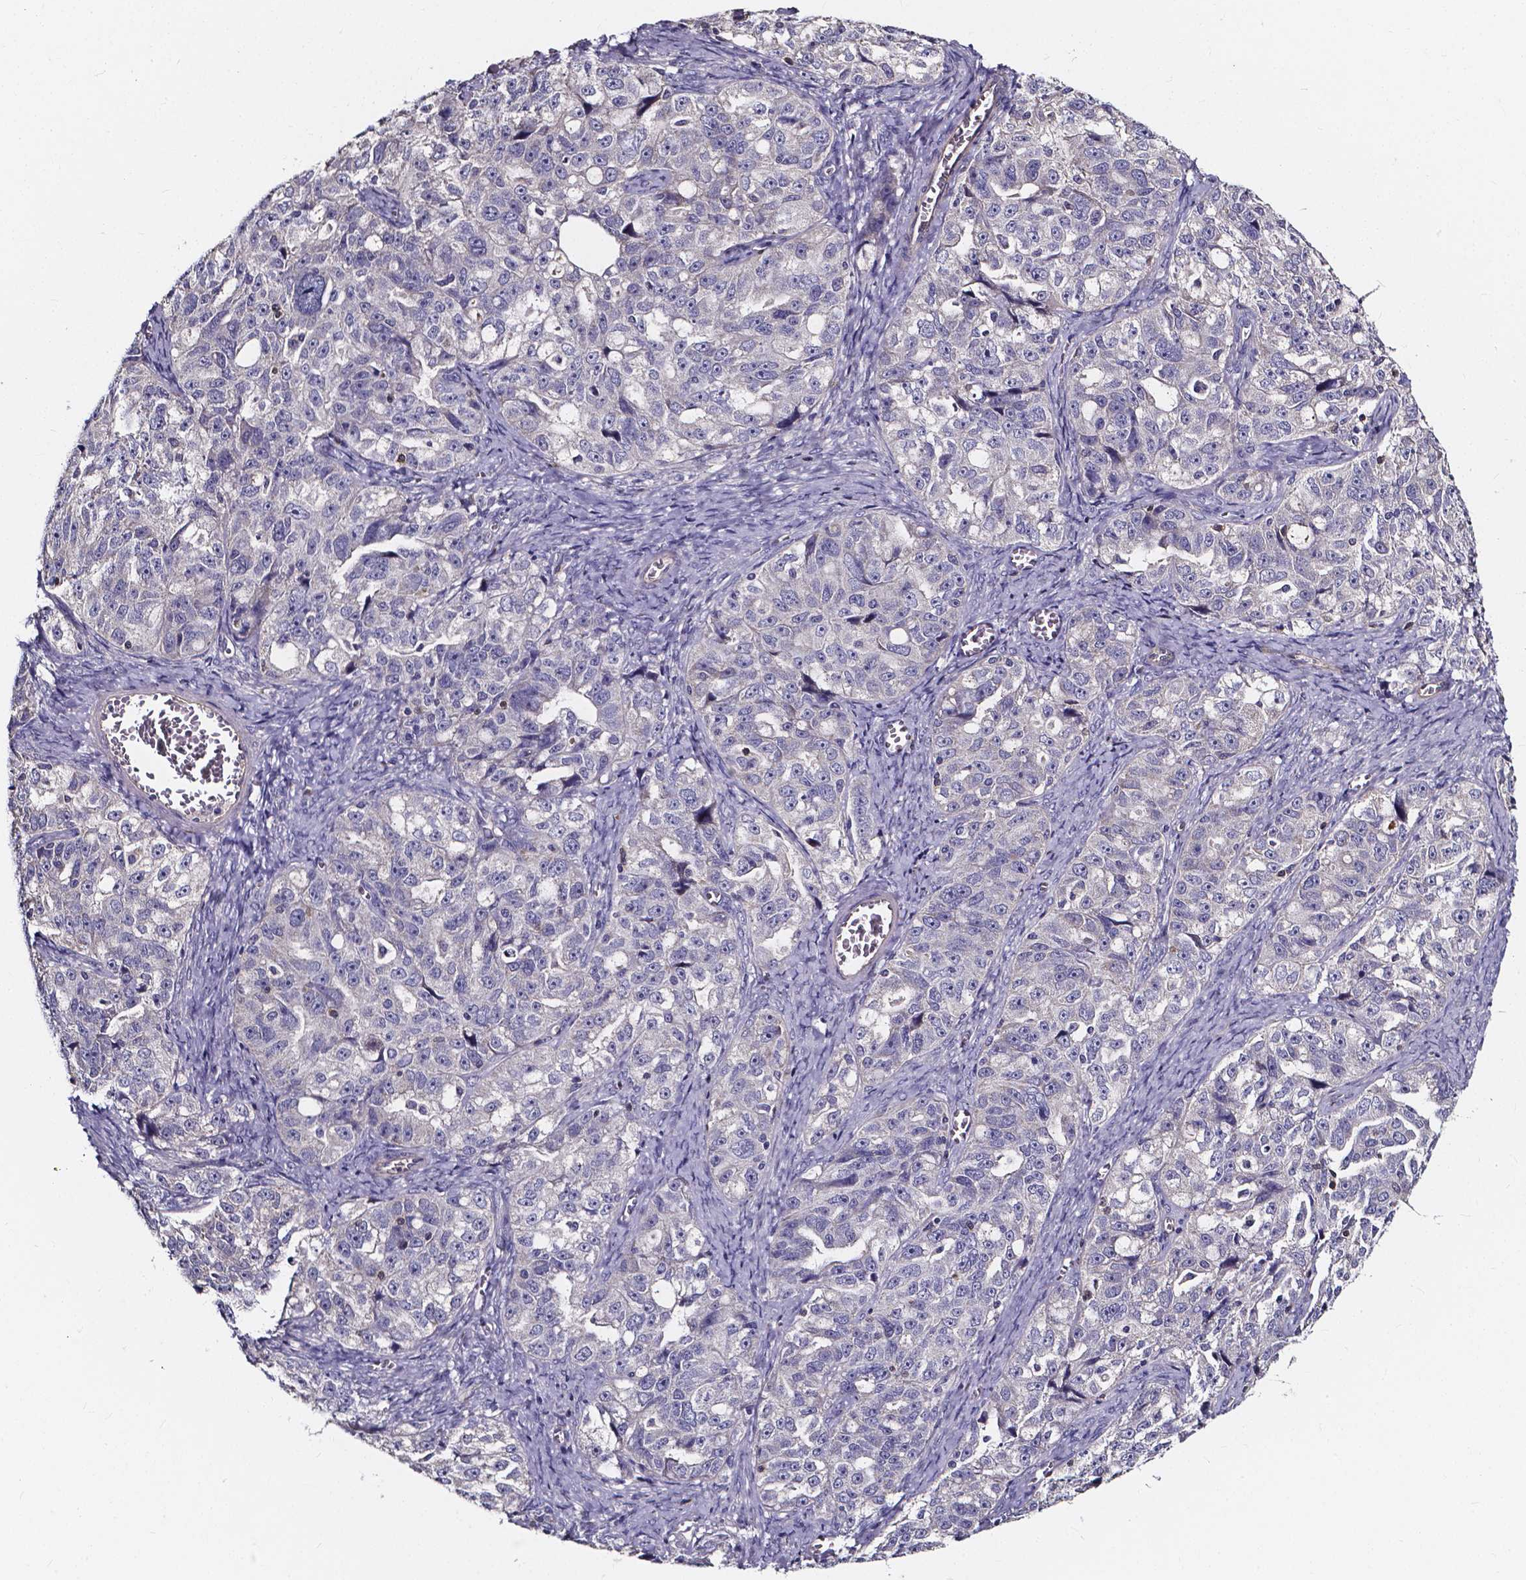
{"staining": {"intensity": "negative", "quantity": "none", "location": "none"}, "tissue": "ovarian cancer", "cell_type": "Tumor cells", "image_type": "cancer", "snomed": [{"axis": "morphology", "description": "Cystadenocarcinoma, serous, NOS"}, {"axis": "topography", "description": "Ovary"}], "caption": "This is an immunohistochemistry image of human ovarian cancer. There is no expression in tumor cells.", "gene": "THEMIS", "patient": {"sex": "female", "age": 51}}